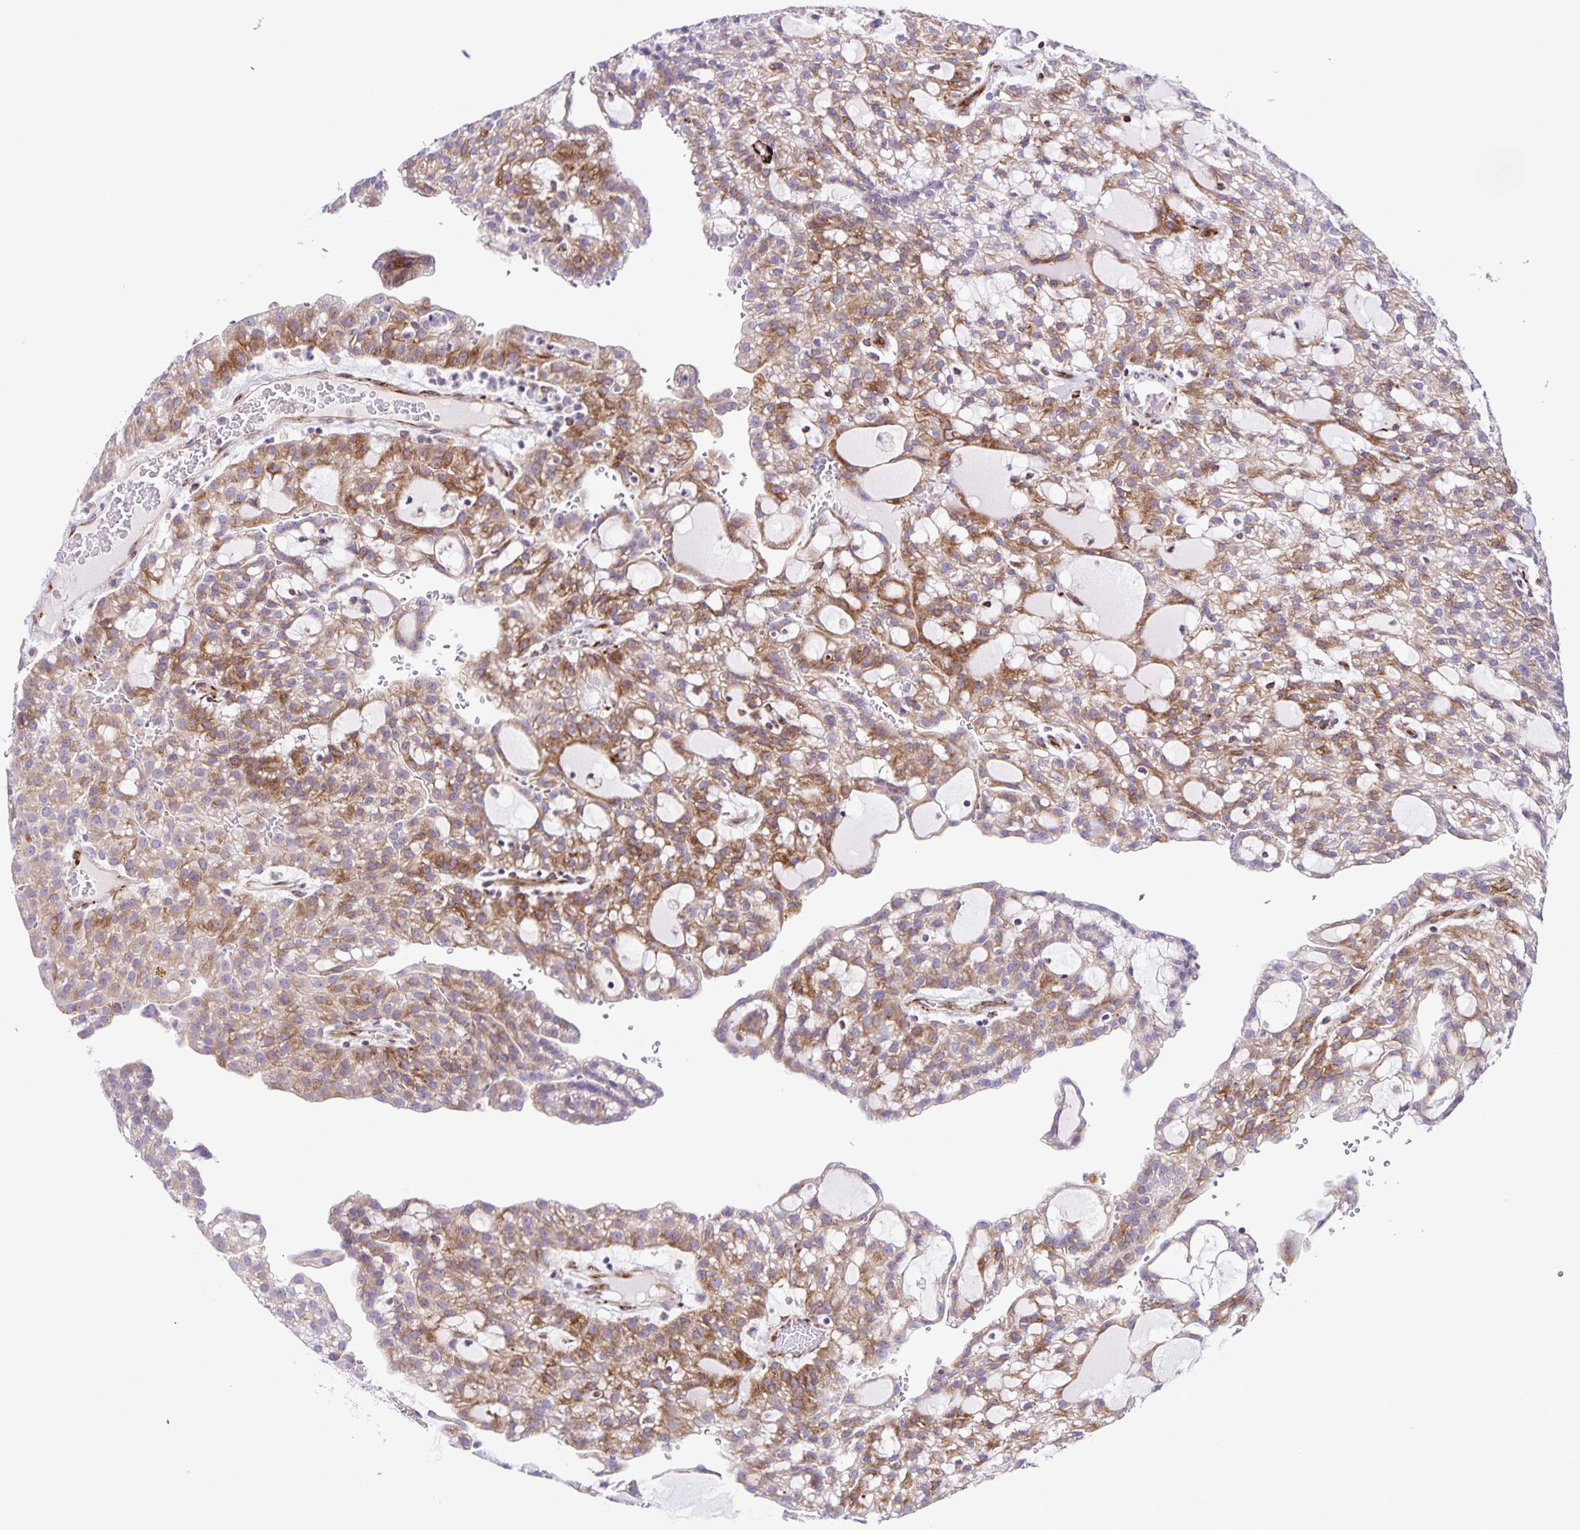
{"staining": {"intensity": "moderate", "quantity": "25%-75%", "location": "cytoplasmic/membranous"}, "tissue": "renal cancer", "cell_type": "Tumor cells", "image_type": "cancer", "snomed": [{"axis": "morphology", "description": "Adenocarcinoma, NOS"}, {"axis": "topography", "description": "Kidney"}], "caption": "This micrograph exhibits immunohistochemistry staining of human adenocarcinoma (renal), with medium moderate cytoplasmic/membranous positivity in approximately 25%-75% of tumor cells.", "gene": "OSBPL5", "patient": {"sex": "male", "age": 63}}